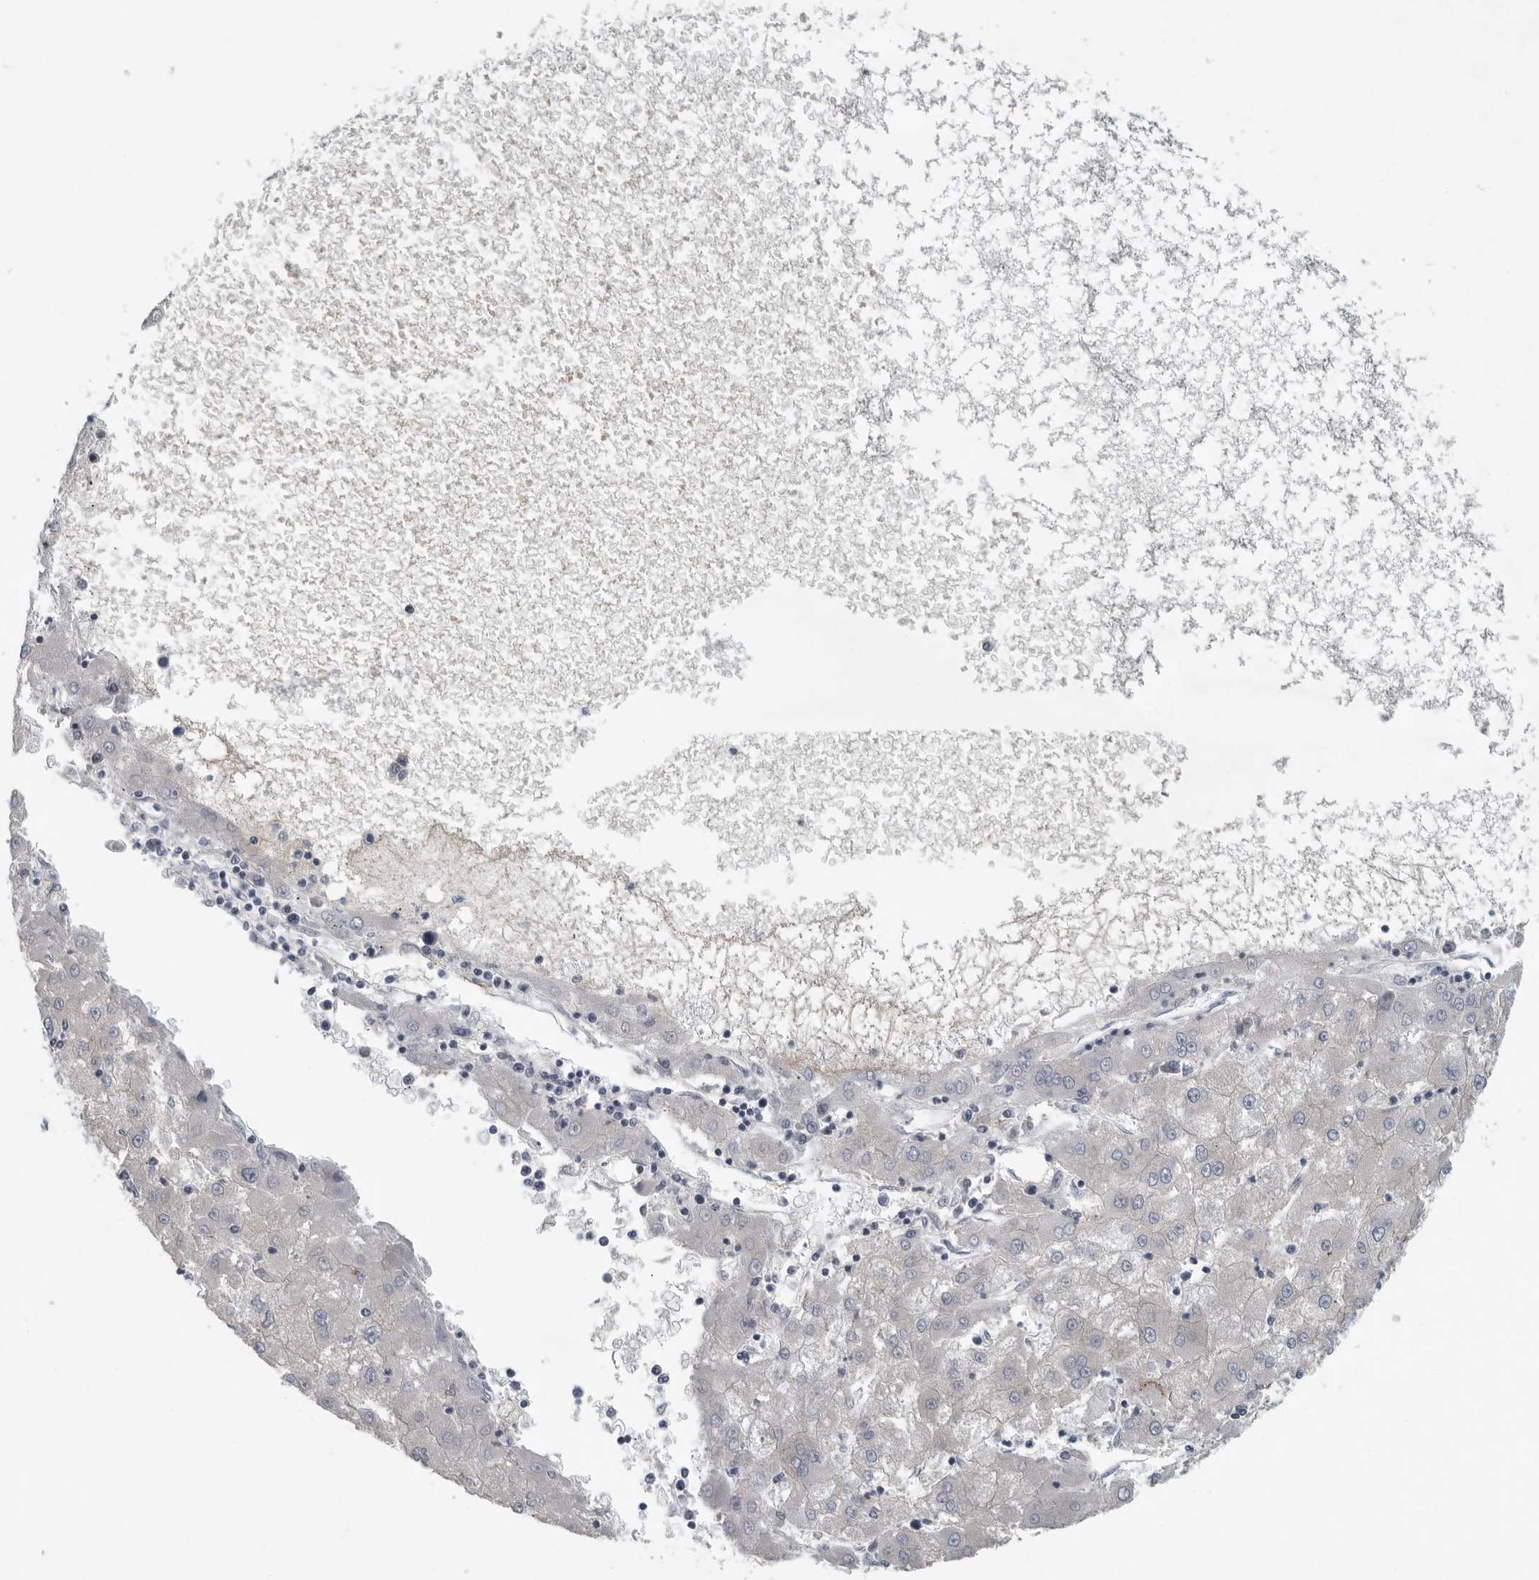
{"staining": {"intensity": "negative", "quantity": "none", "location": "none"}, "tissue": "liver cancer", "cell_type": "Tumor cells", "image_type": "cancer", "snomed": [{"axis": "morphology", "description": "Carcinoma, Hepatocellular, NOS"}, {"axis": "topography", "description": "Liver"}], "caption": "Tumor cells show no significant staining in liver cancer.", "gene": "MPP3", "patient": {"sex": "male", "age": 72}}